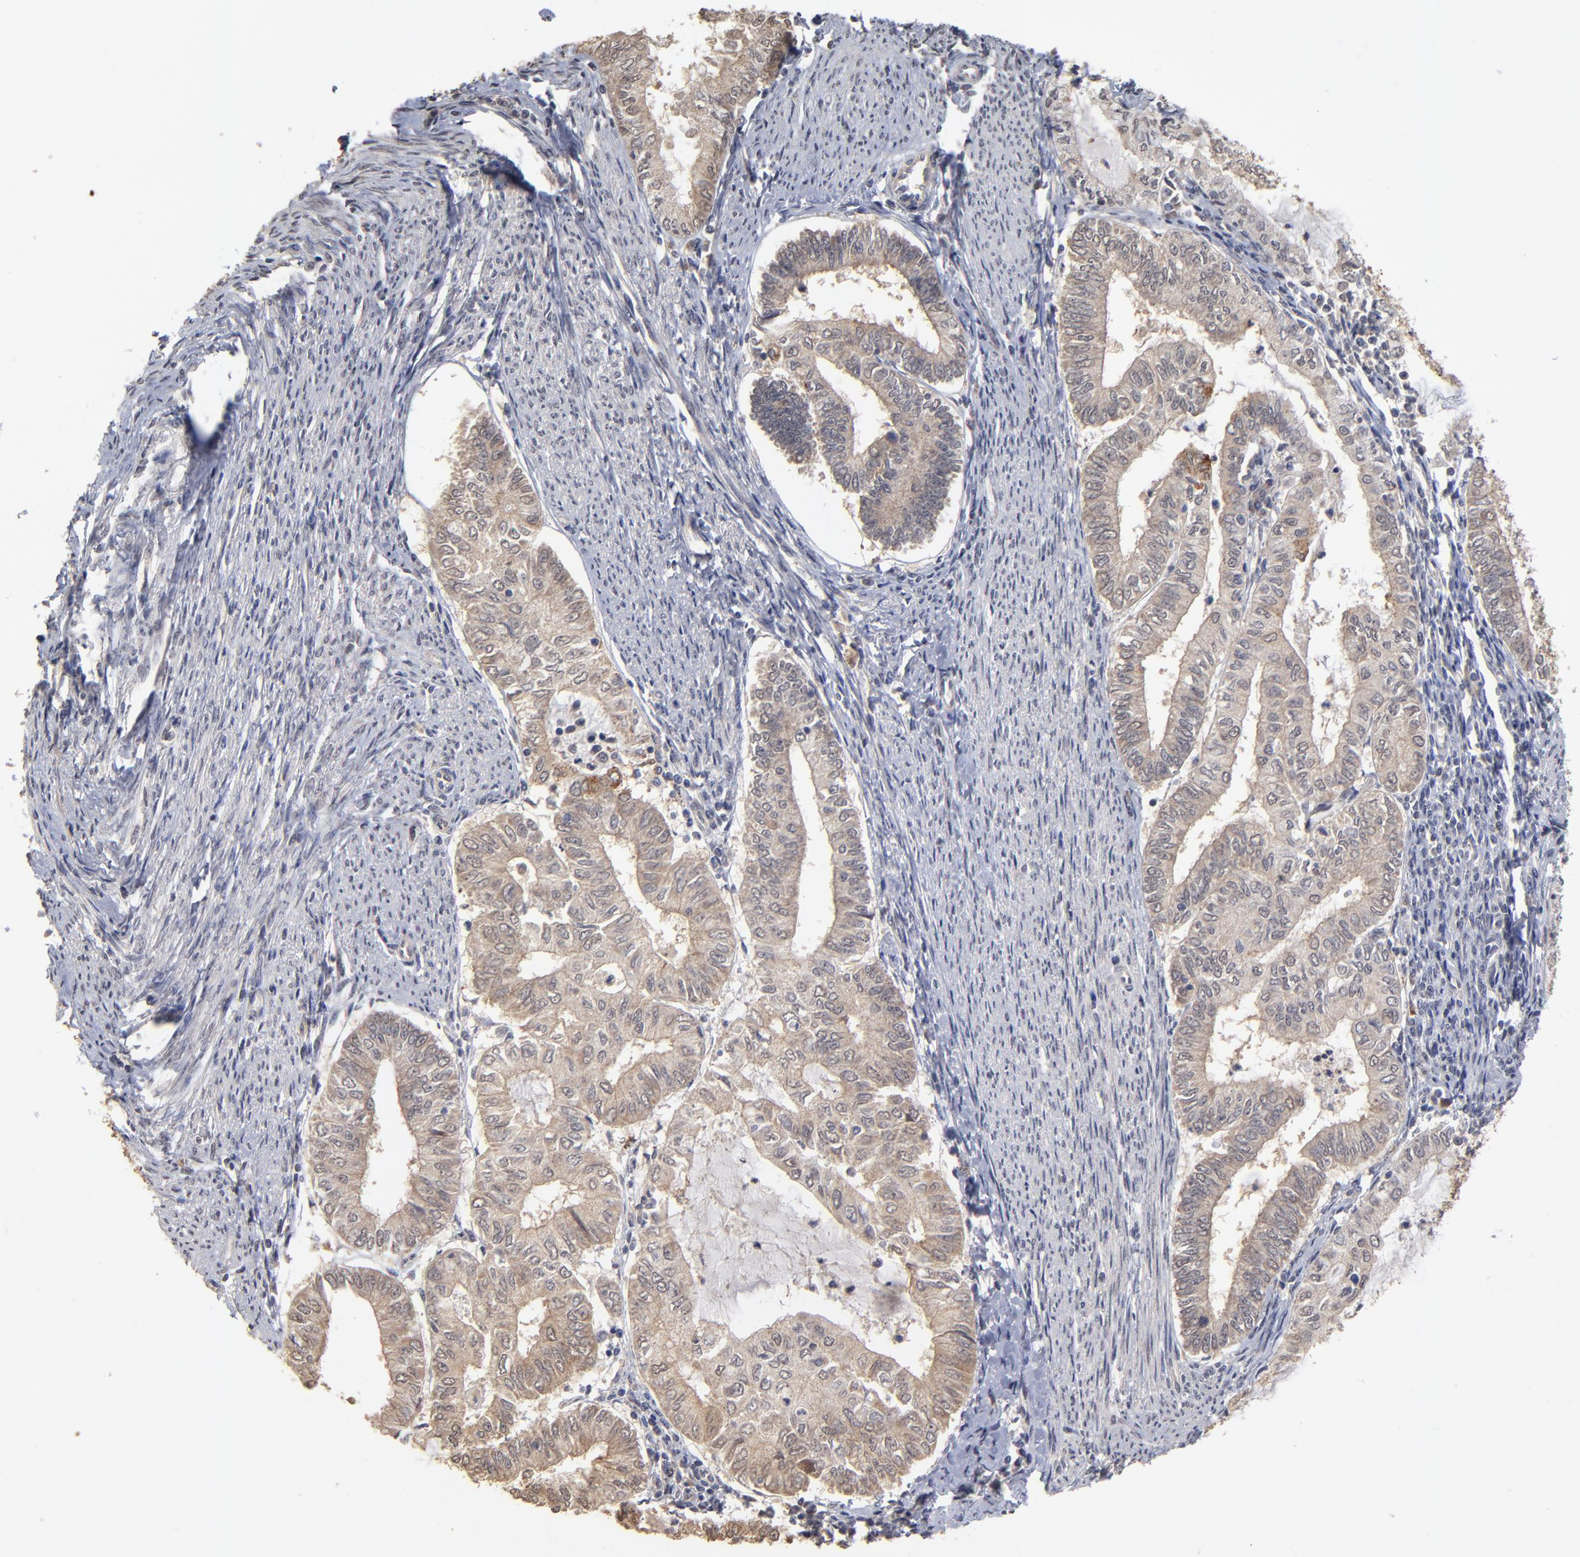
{"staining": {"intensity": "weak", "quantity": "25%-75%", "location": "cytoplasmic/membranous"}, "tissue": "endometrial cancer", "cell_type": "Tumor cells", "image_type": "cancer", "snomed": [{"axis": "morphology", "description": "Adenocarcinoma, NOS"}, {"axis": "topography", "description": "Endometrium"}], "caption": "Protein staining of endometrial adenocarcinoma tissue shows weak cytoplasmic/membranous staining in approximately 25%-75% of tumor cells.", "gene": "ASB8", "patient": {"sex": "female", "age": 66}}